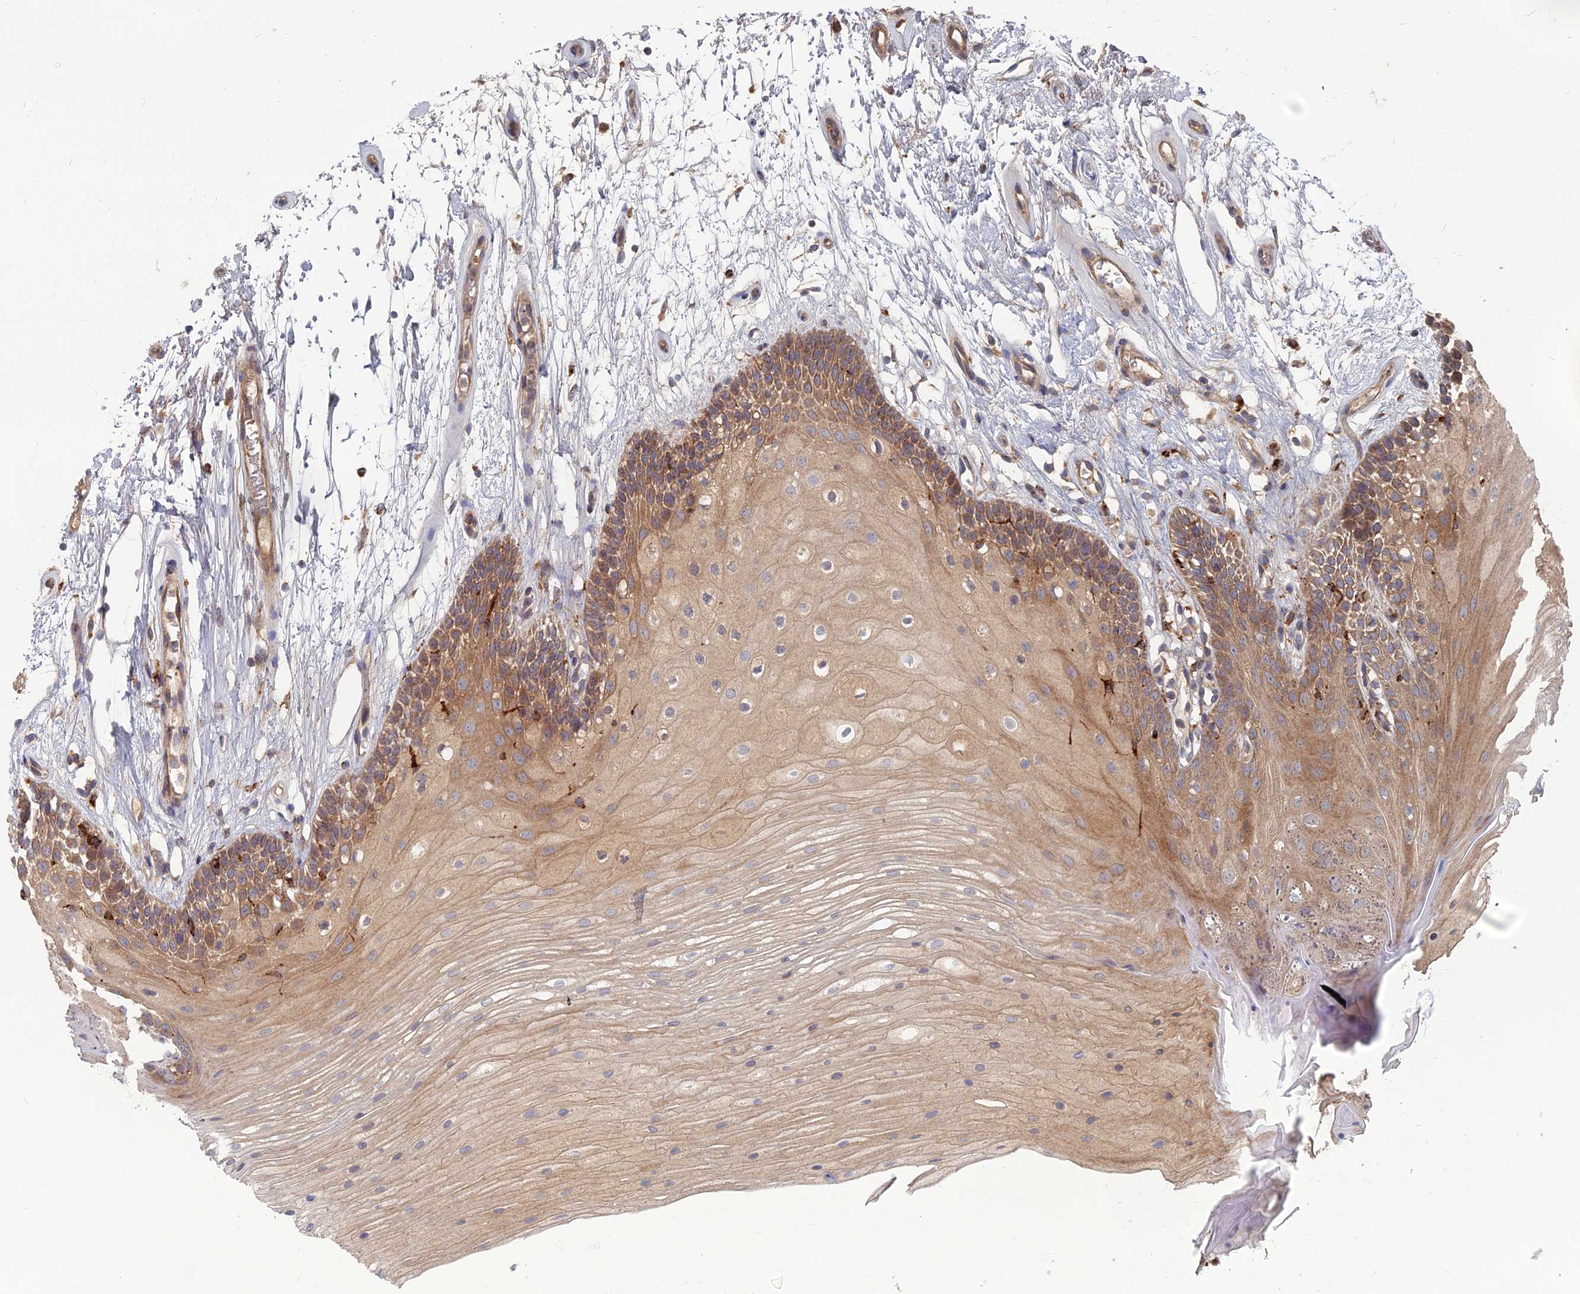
{"staining": {"intensity": "moderate", "quantity": "25%-75%", "location": "cytoplasmic/membranous"}, "tissue": "oral mucosa", "cell_type": "Squamous epithelial cells", "image_type": "normal", "snomed": [{"axis": "morphology", "description": "Normal tissue, NOS"}, {"axis": "topography", "description": "Oral tissue"}], "caption": "High-power microscopy captured an immunohistochemistry (IHC) image of normal oral mucosa, revealing moderate cytoplasmic/membranous expression in approximately 25%-75% of squamous epithelial cells.", "gene": "PPCDC", "patient": {"sex": "female", "age": 80}}